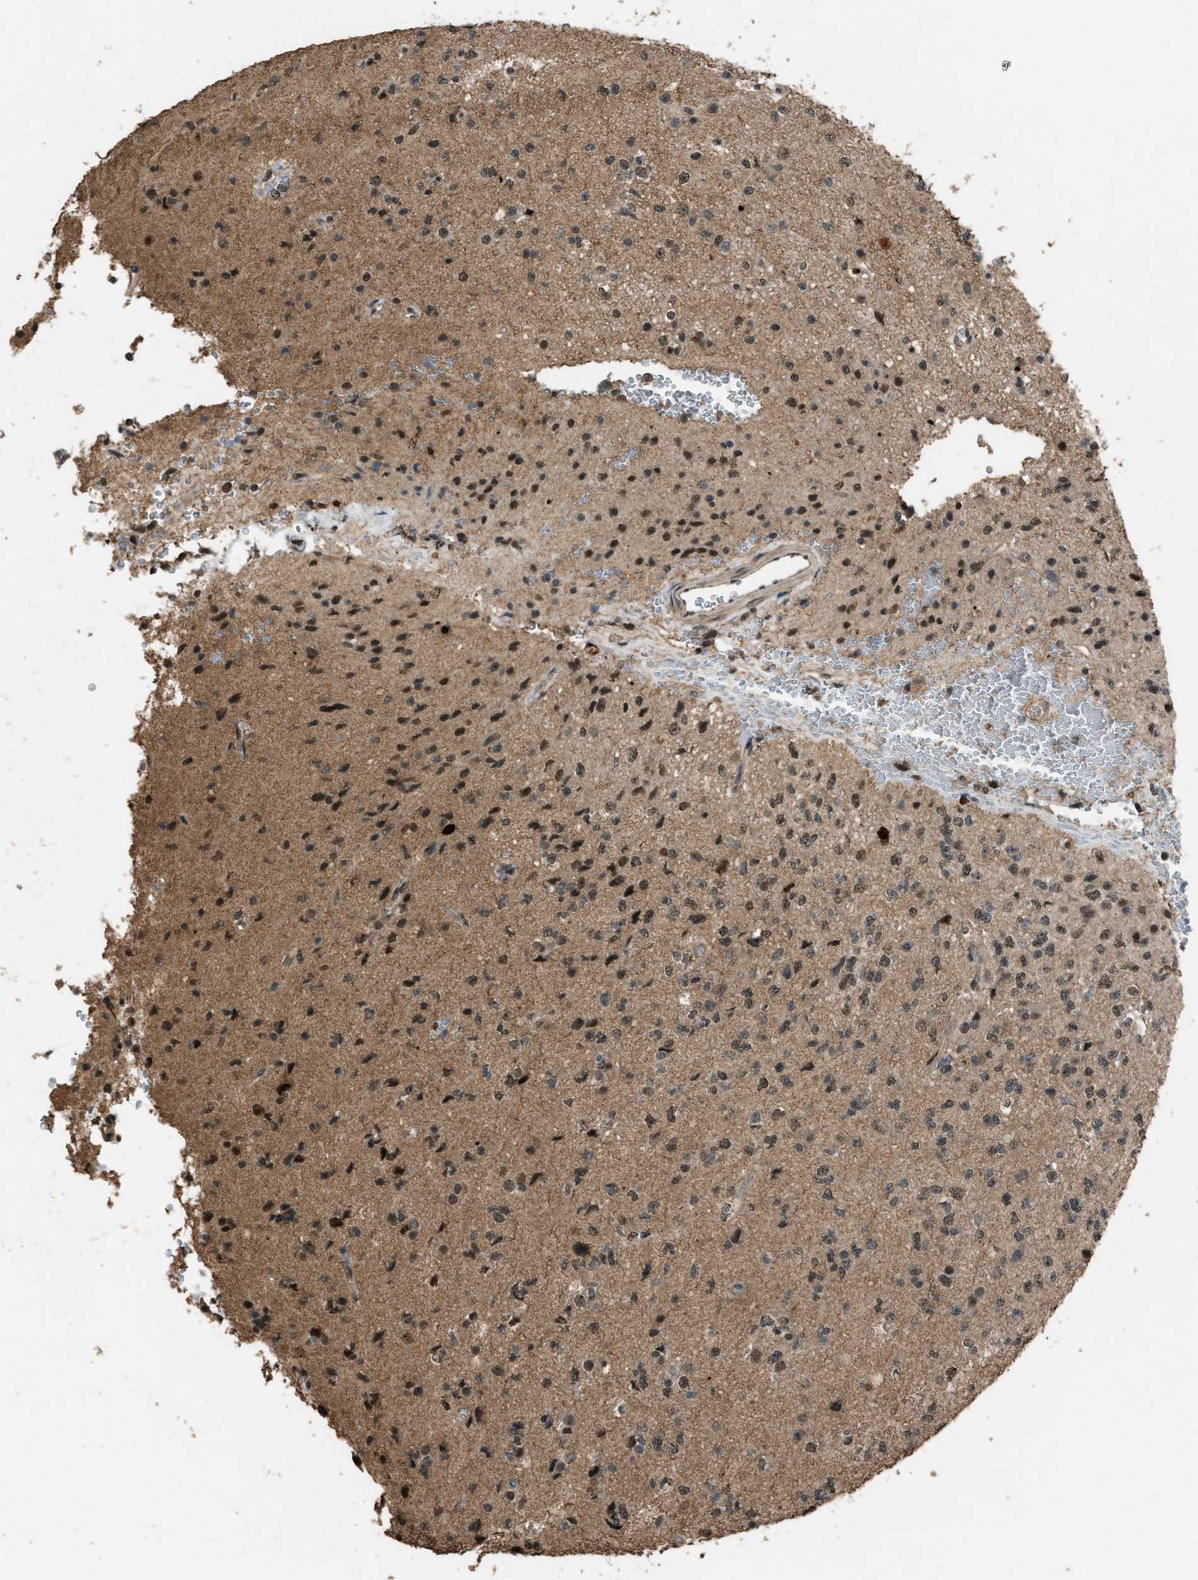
{"staining": {"intensity": "strong", "quantity": ">75%", "location": "nuclear"}, "tissue": "glioma", "cell_type": "Tumor cells", "image_type": "cancer", "snomed": [{"axis": "morphology", "description": "Glioma, malignant, High grade"}, {"axis": "topography", "description": "pancreas cauda"}], "caption": "Immunohistochemistry (IHC) micrograph of neoplastic tissue: malignant glioma (high-grade) stained using immunohistochemistry reveals high levels of strong protein expression localized specifically in the nuclear of tumor cells, appearing as a nuclear brown color.", "gene": "SERTAD2", "patient": {"sex": "male", "age": 60}}